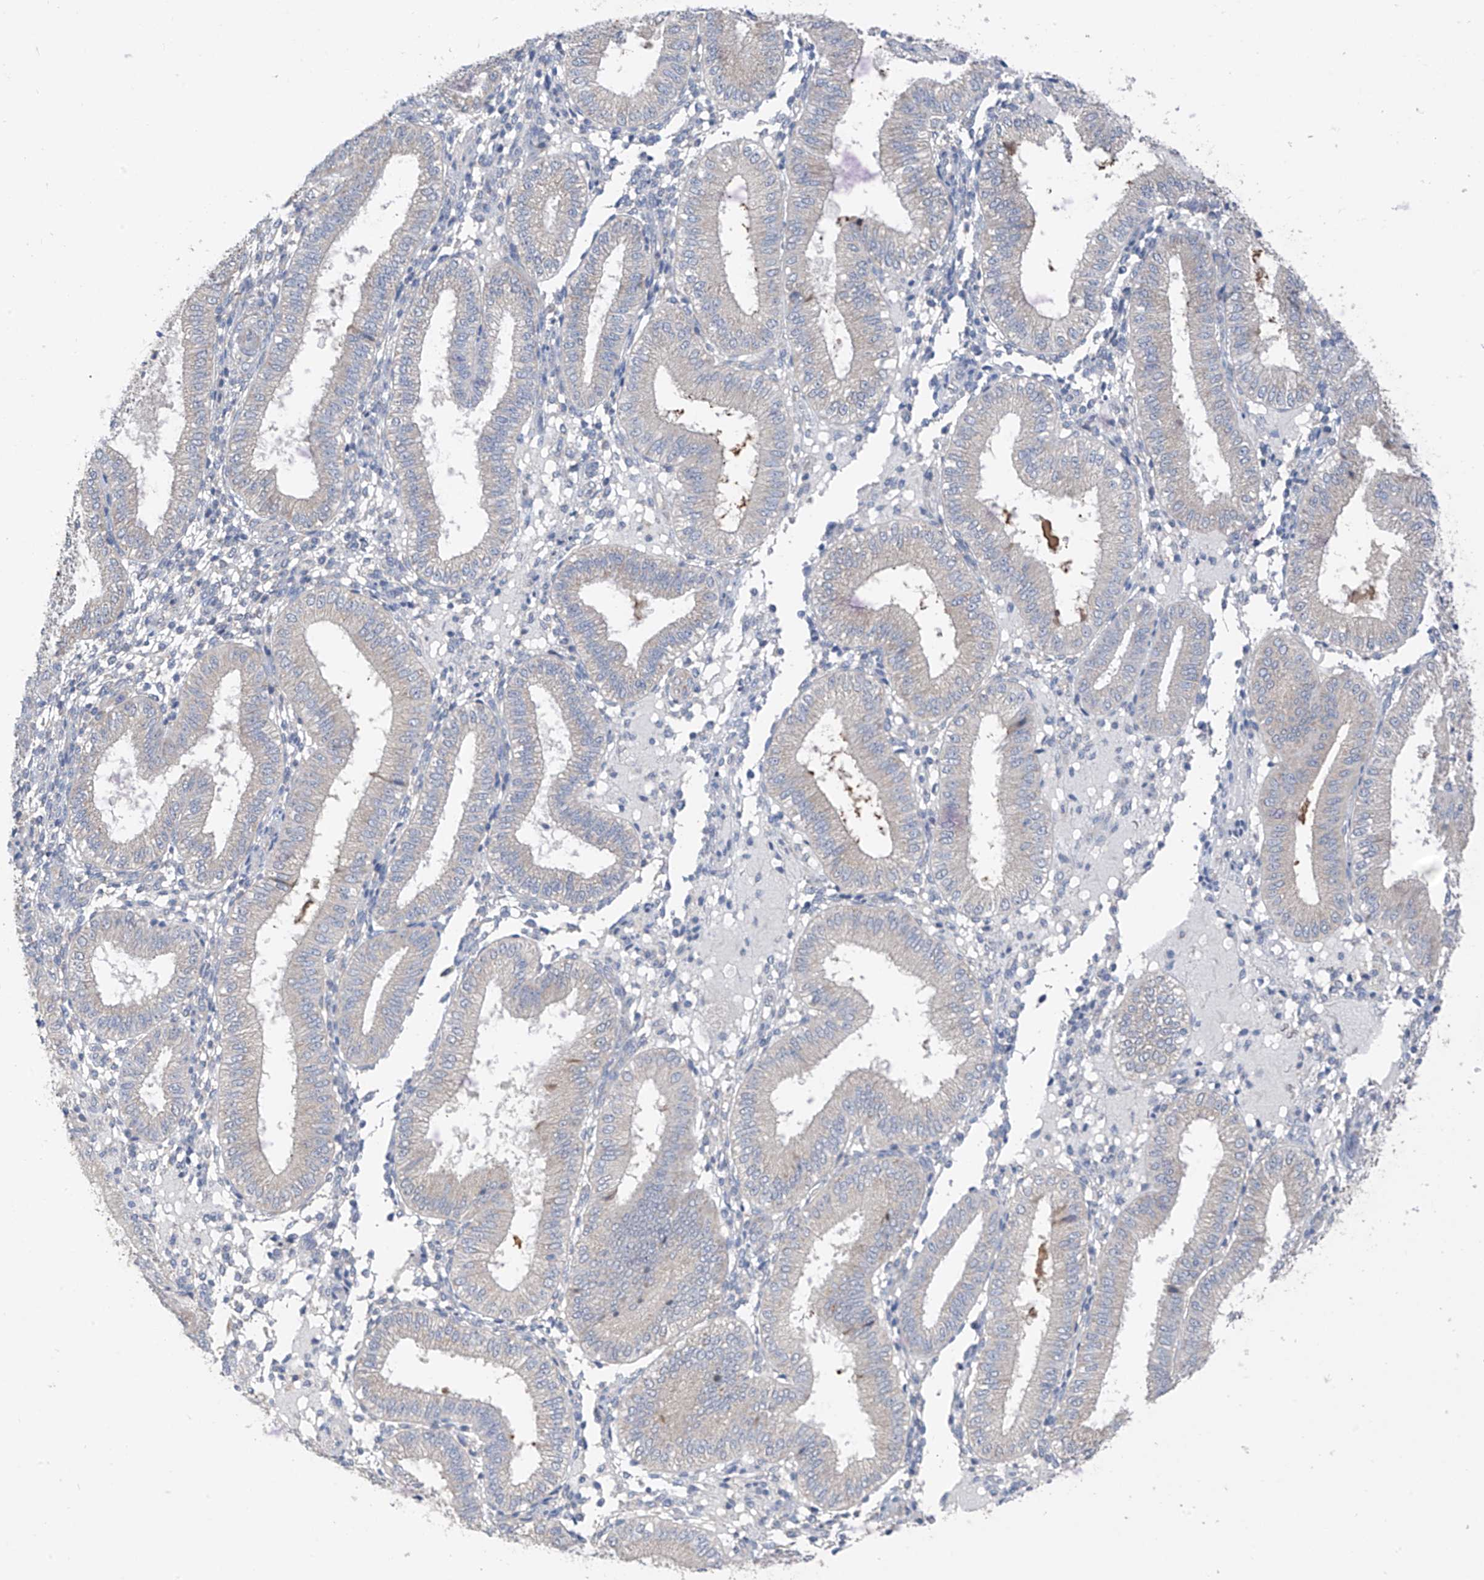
{"staining": {"intensity": "negative", "quantity": "none", "location": "none"}, "tissue": "endometrium", "cell_type": "Cells in endometrial stroma", "image_type": "normal", "snomed": [{"axis": "morphology", "description": "Normal tissue, NOS"}, {"axis": "topography", "description": "Endometrium"}], "caption": "Endometrium stained for a protein using immunohistochemistry (IHC) displays no staining cells in endometrial stroma.", "gene": "RPL4", "patient": {"sex": "female", "age": 39}}